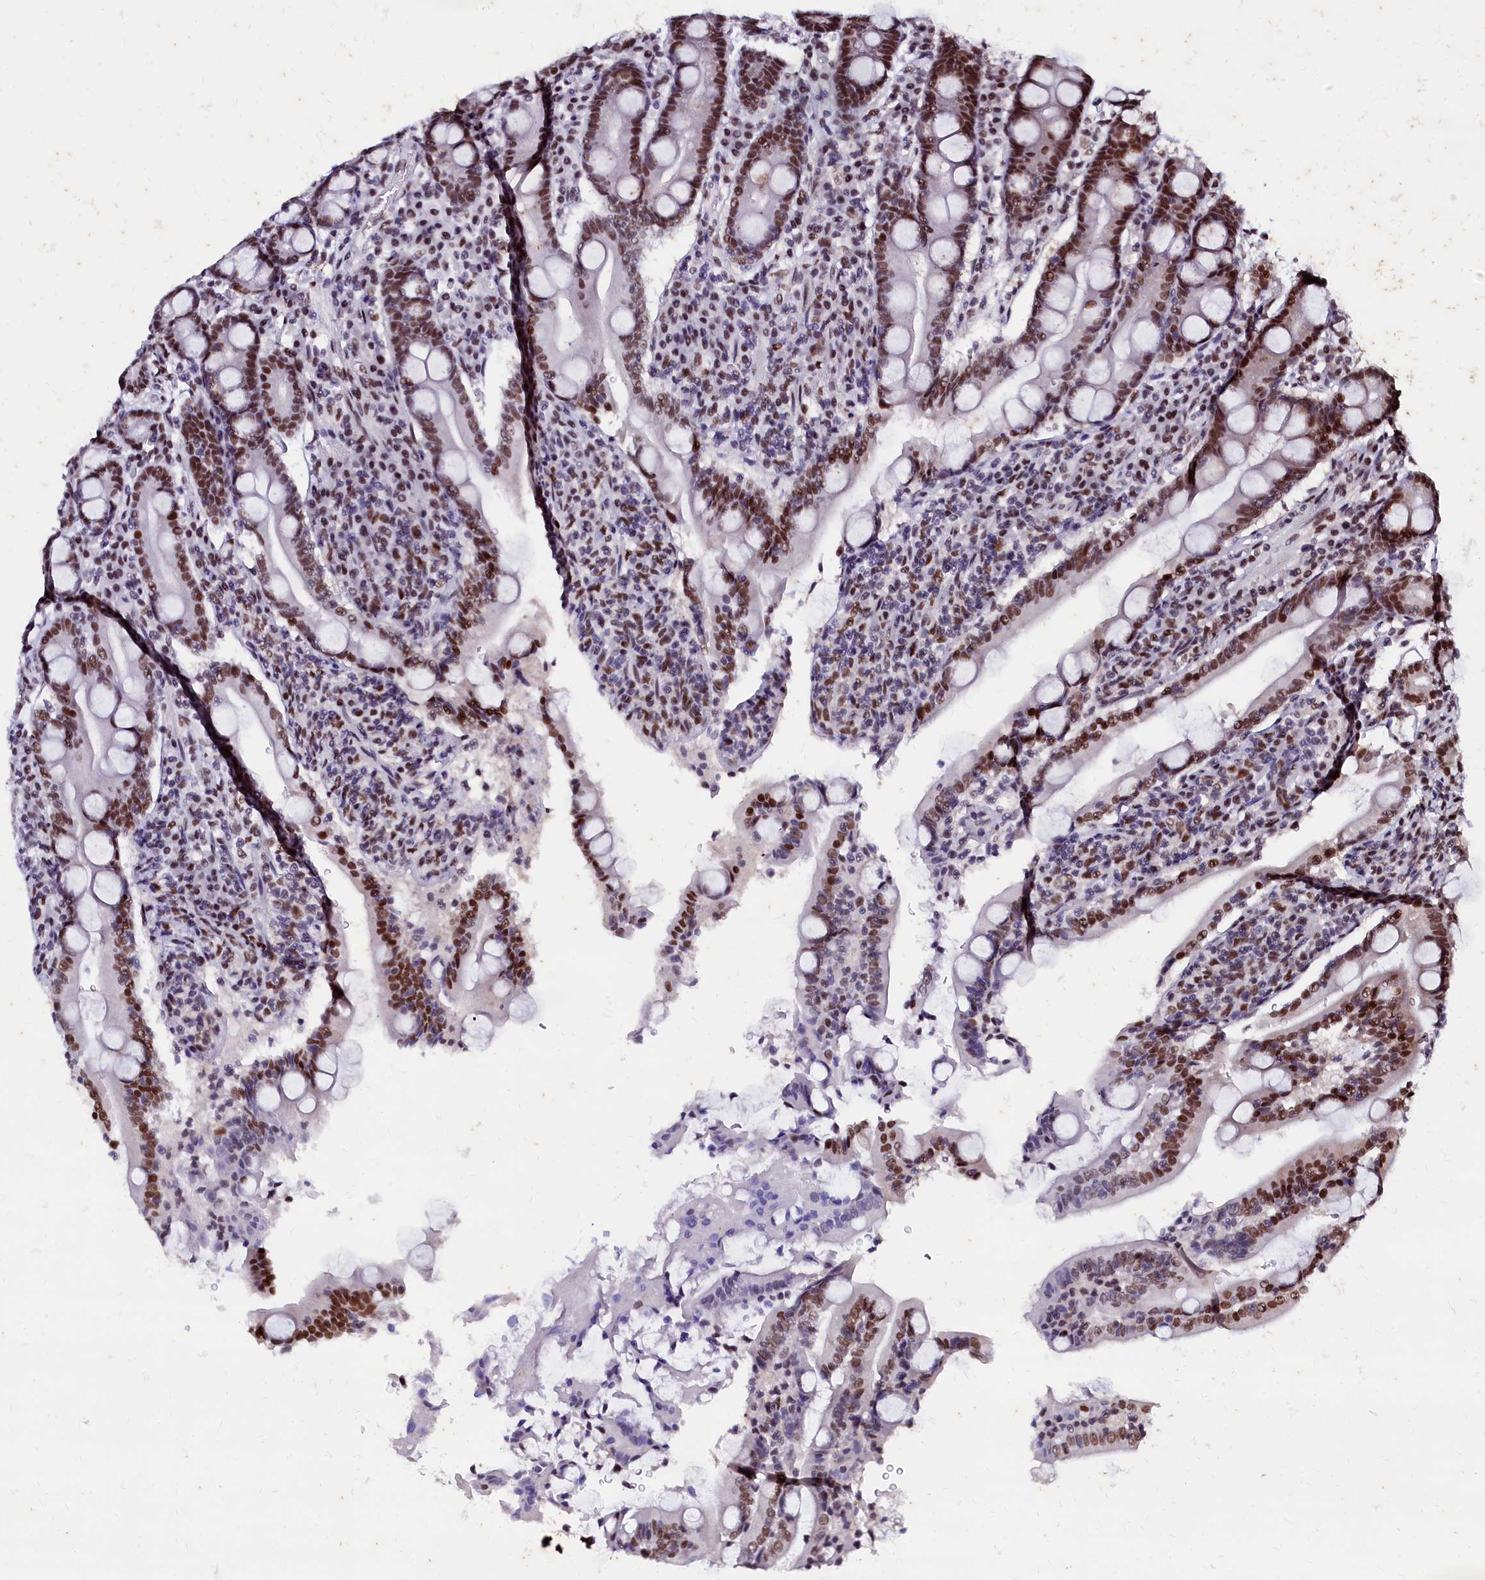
{"staining": {"intensity": "strong", "quantity": ">75%", "location": "nuclear"}, "tissue": "duodenum", "cell_type": "Glandular cells", "image_type": "normal", "snomed": [{"axis": "morphology", "description": "Normal tissue, NOS"}, {"axis": "topography", "description": "Duodenum"}], "caption": "The photomicrograph exhibits immunohistochemical staining of unremarkable duodenum. There is strong nuclear positivity is appreciated in about >75% of glandular cells.", "gene": "CPSF7", "patient": {"sex": "male", "age": 35}}